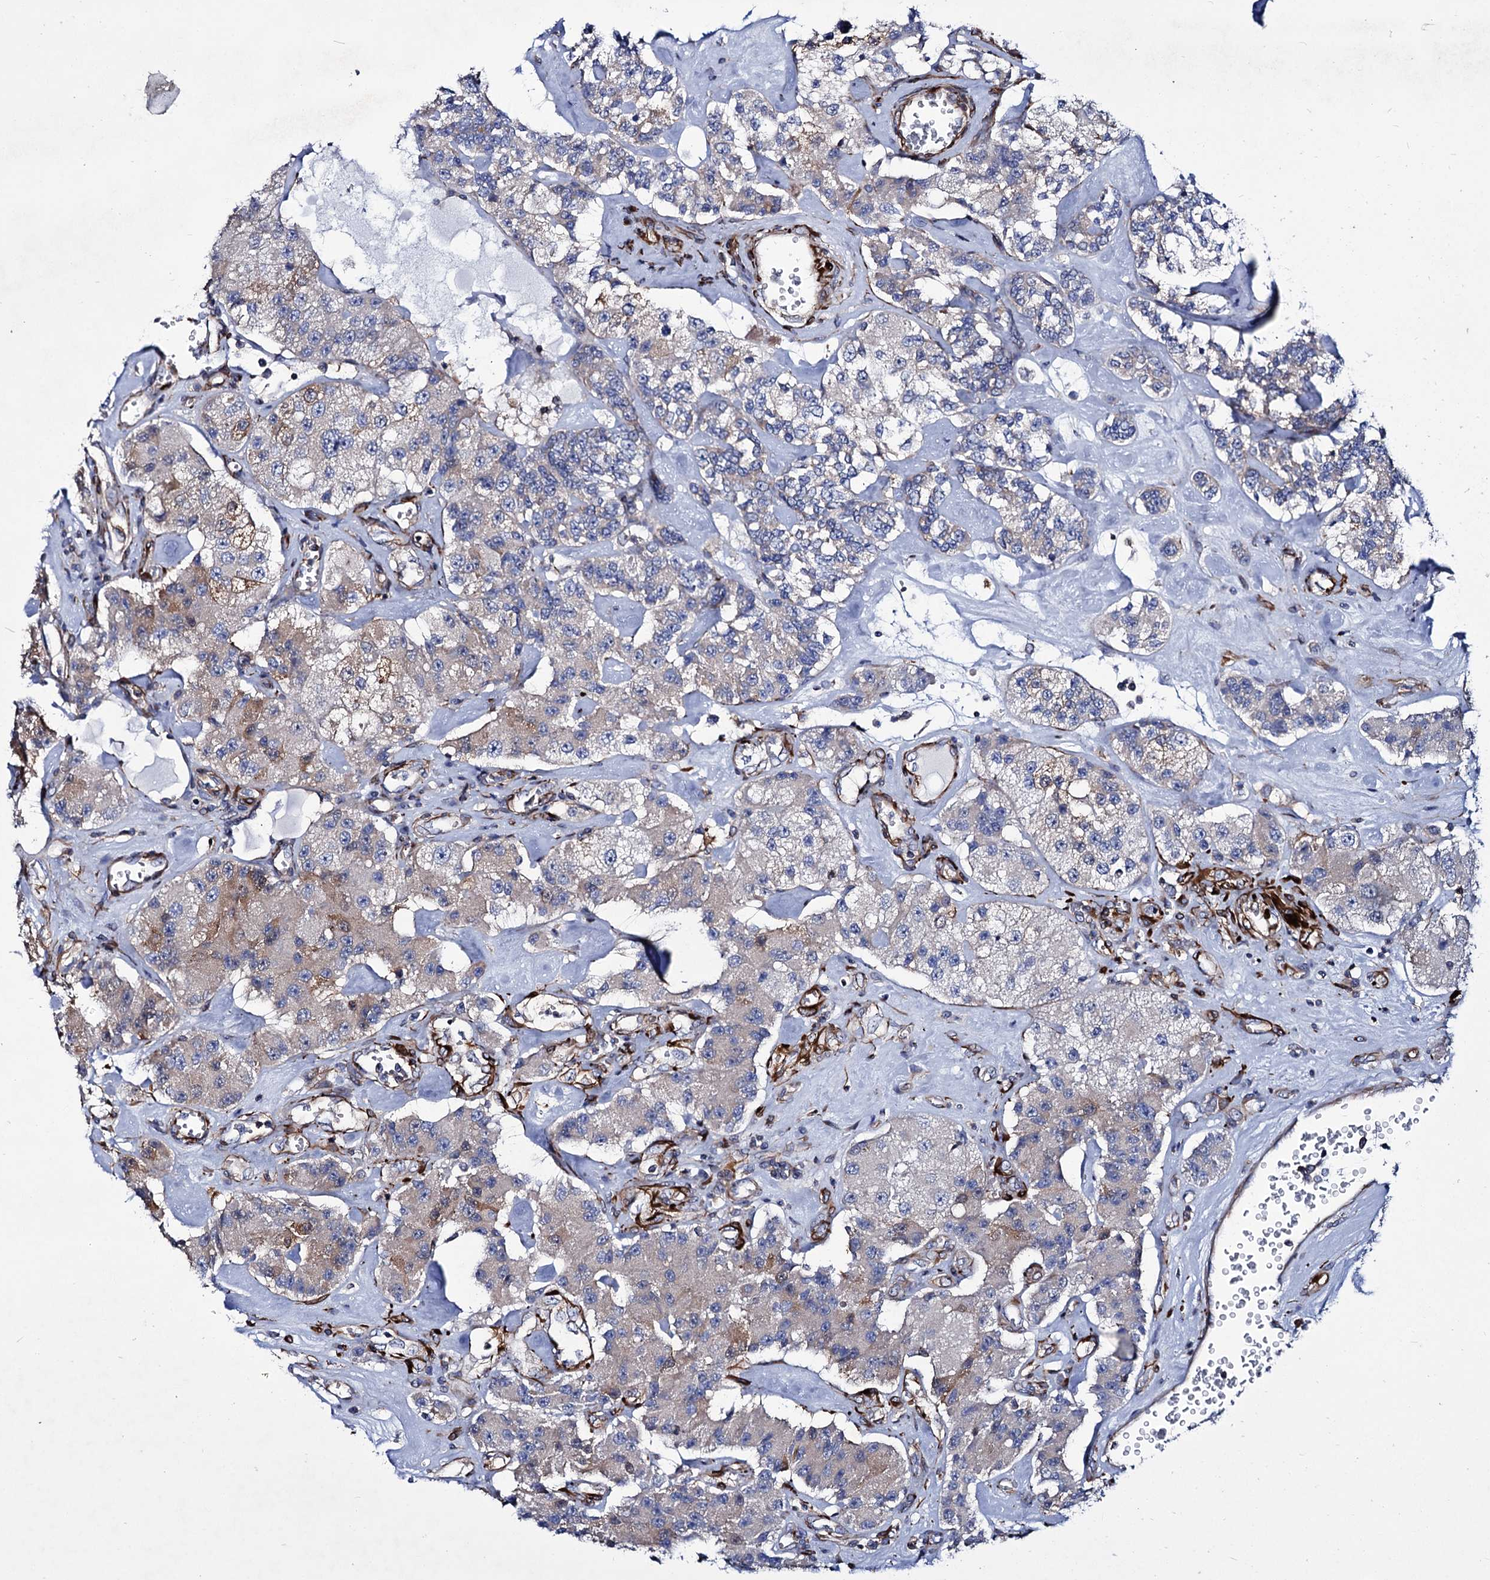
{"staining": {"intensity": "moderate", "quantity": "25%-75%", "location": "cytoplasmic/membranous"}, "tissue": "carcinoid", "cell_type": "Tumor cells", "image_type": "cancer", "snomed": [{"axis": "morphology", "description": "Carcinoid, malignant, NOS"}, {"axis": "topography", "description": "Pancreas"}], "caption": "Protein staining of carcinoid tissue reveals moderate cytoplasmic/membranous positivity in approximately 25%-75% of tumor cells. The protein of interest is stained brown, and the nuclei are stained in blue (DAB IHC with brightfield microscopy, high magnification).", "gene": "AXL", "patient": {"sex": "male", "age": 41}}